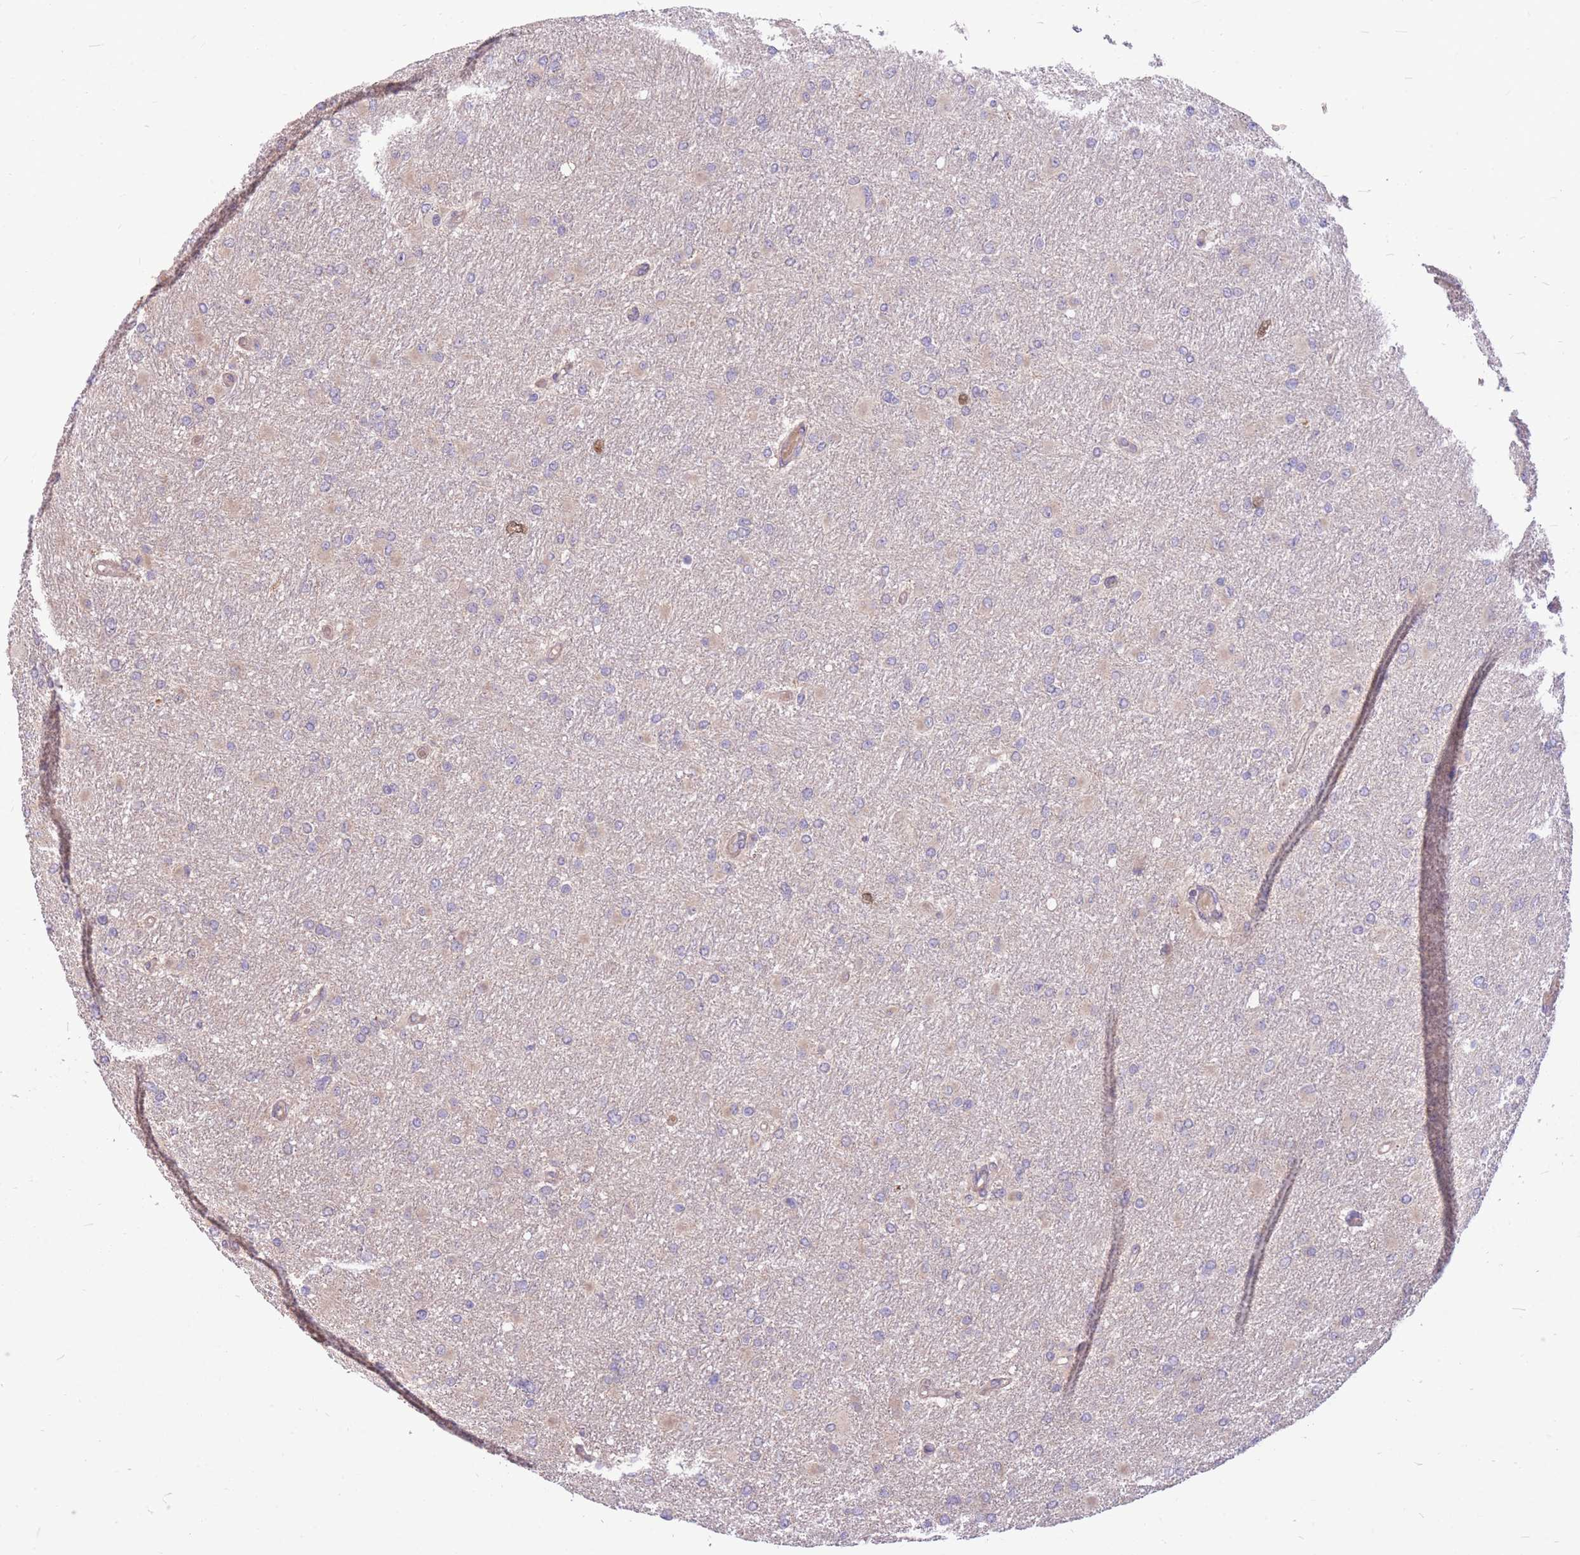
{"staining": {"intensity": "negative", "quantity": "none", "location": "none"}, "tissue": "glioma", "cell_type": "Tumor cells", "image_type": "cancer", "snomed": [{"axis": "morphology", "description": "Glioma, malignant, High grade"}, {"axis": "topography", "description": "Cerebral cortex"}], "caption": "This is an immunohistochemistry image of human malignant glioma (high-grade). There is no expression in tumor cells.", "gene": "GMNN", "patient": {"sex": "female", "age": 36}}